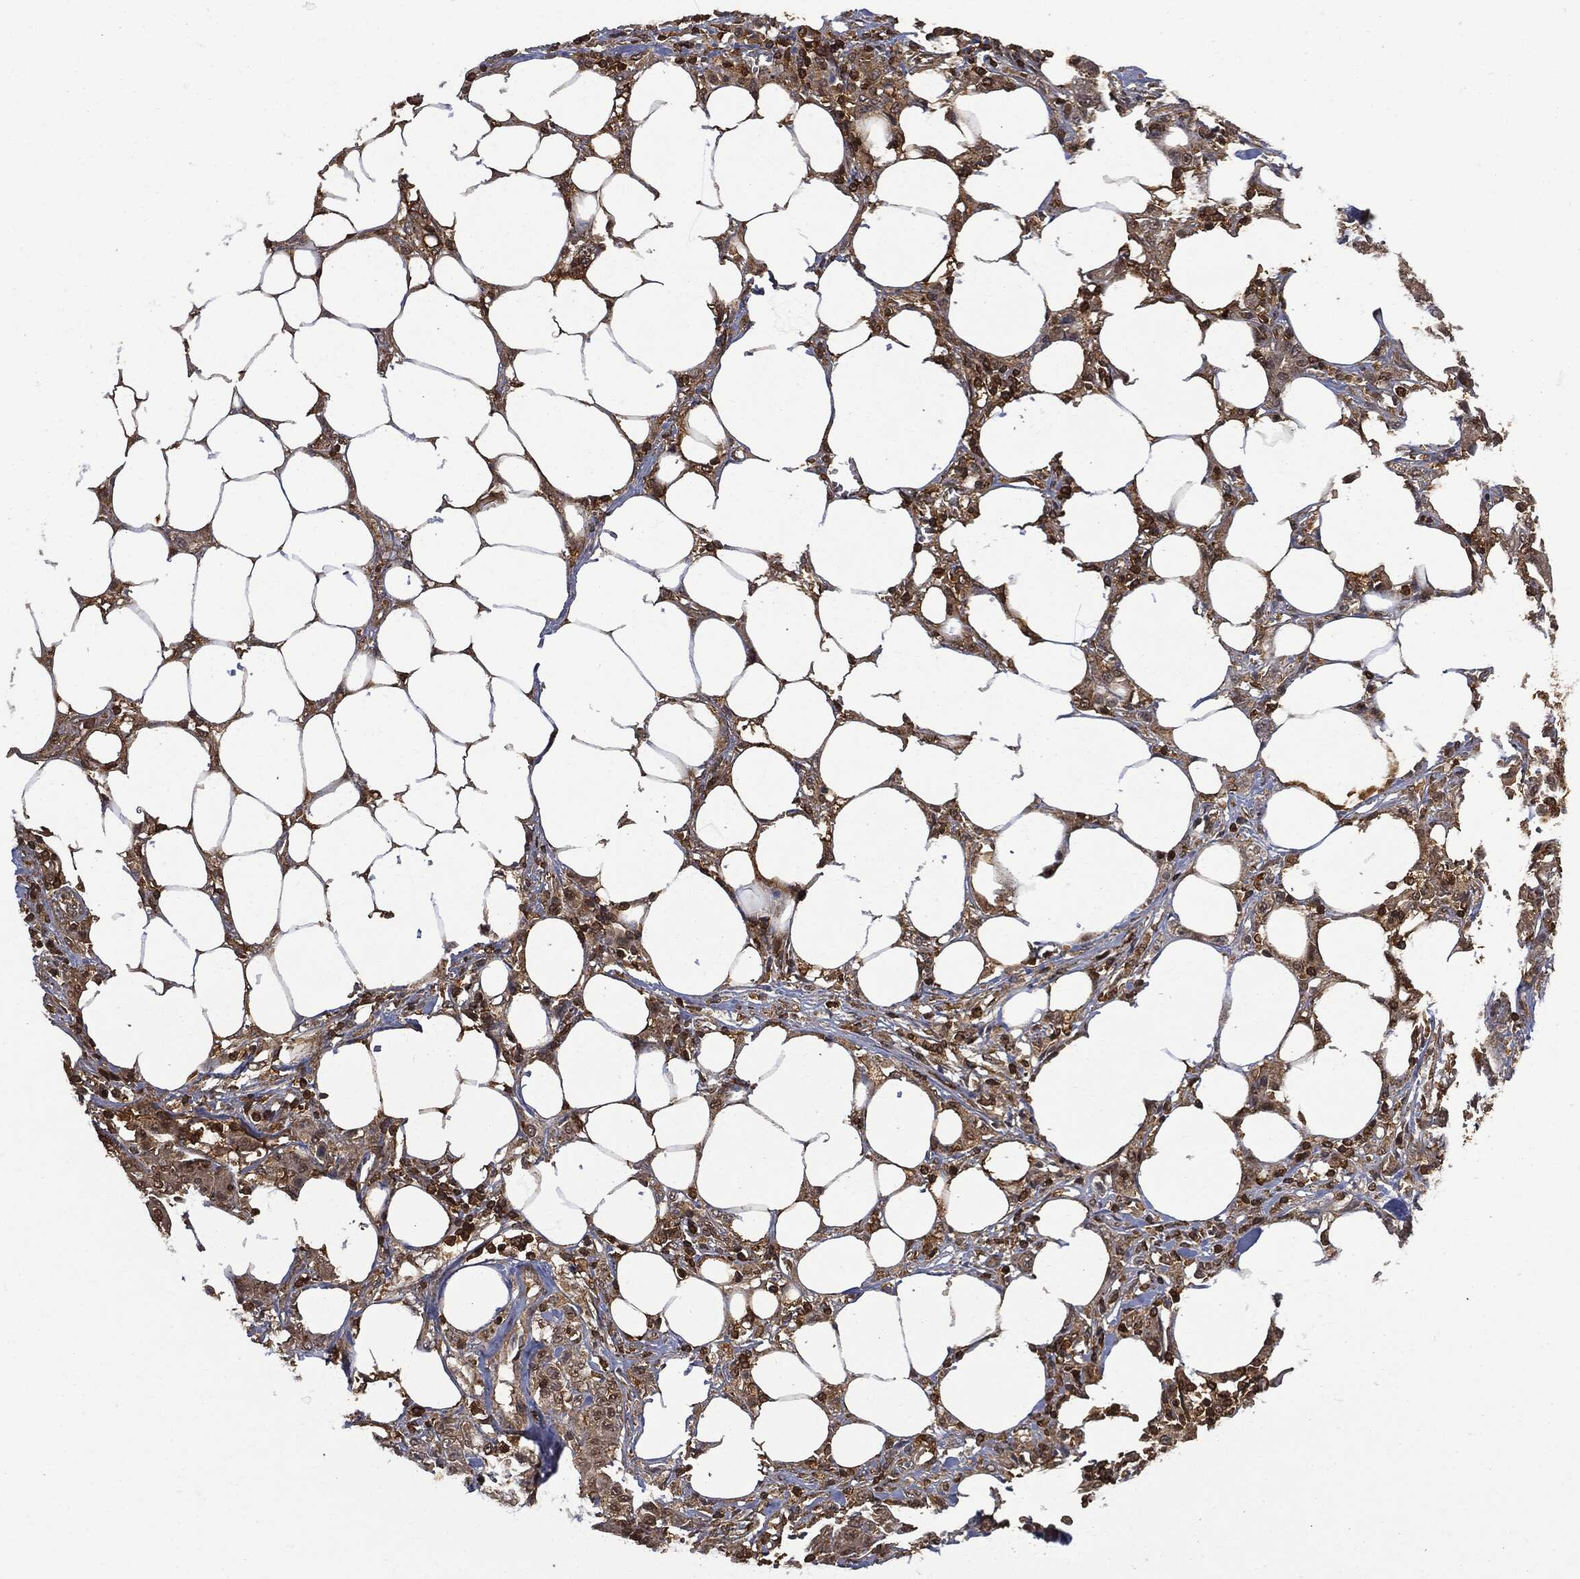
{"staining": {"intensity": "weak", "quantity": "25%-75%", "location": "cytoplasmic/membranous,nuclear"}, "tissue": "colorectal cancer", "cell_type": "Tumor cells", "image_type": "cancer", "snomed": [{"axis": "morphology", "description": "Adenocarcinoma, NOS"}, {"axis": "topography", "description": "Colon"}], "caption": "A brown stain highlights weak cytoplasmic/membranous and nuclear positivity of a protein in colorectal cancer (adenocarcinoma) tumor cells. (DAB IHC, brown staining for protein, blue staining for nuclei).", "gene": "PSMB10", "patient": {"sex": "female", "age": 48}}